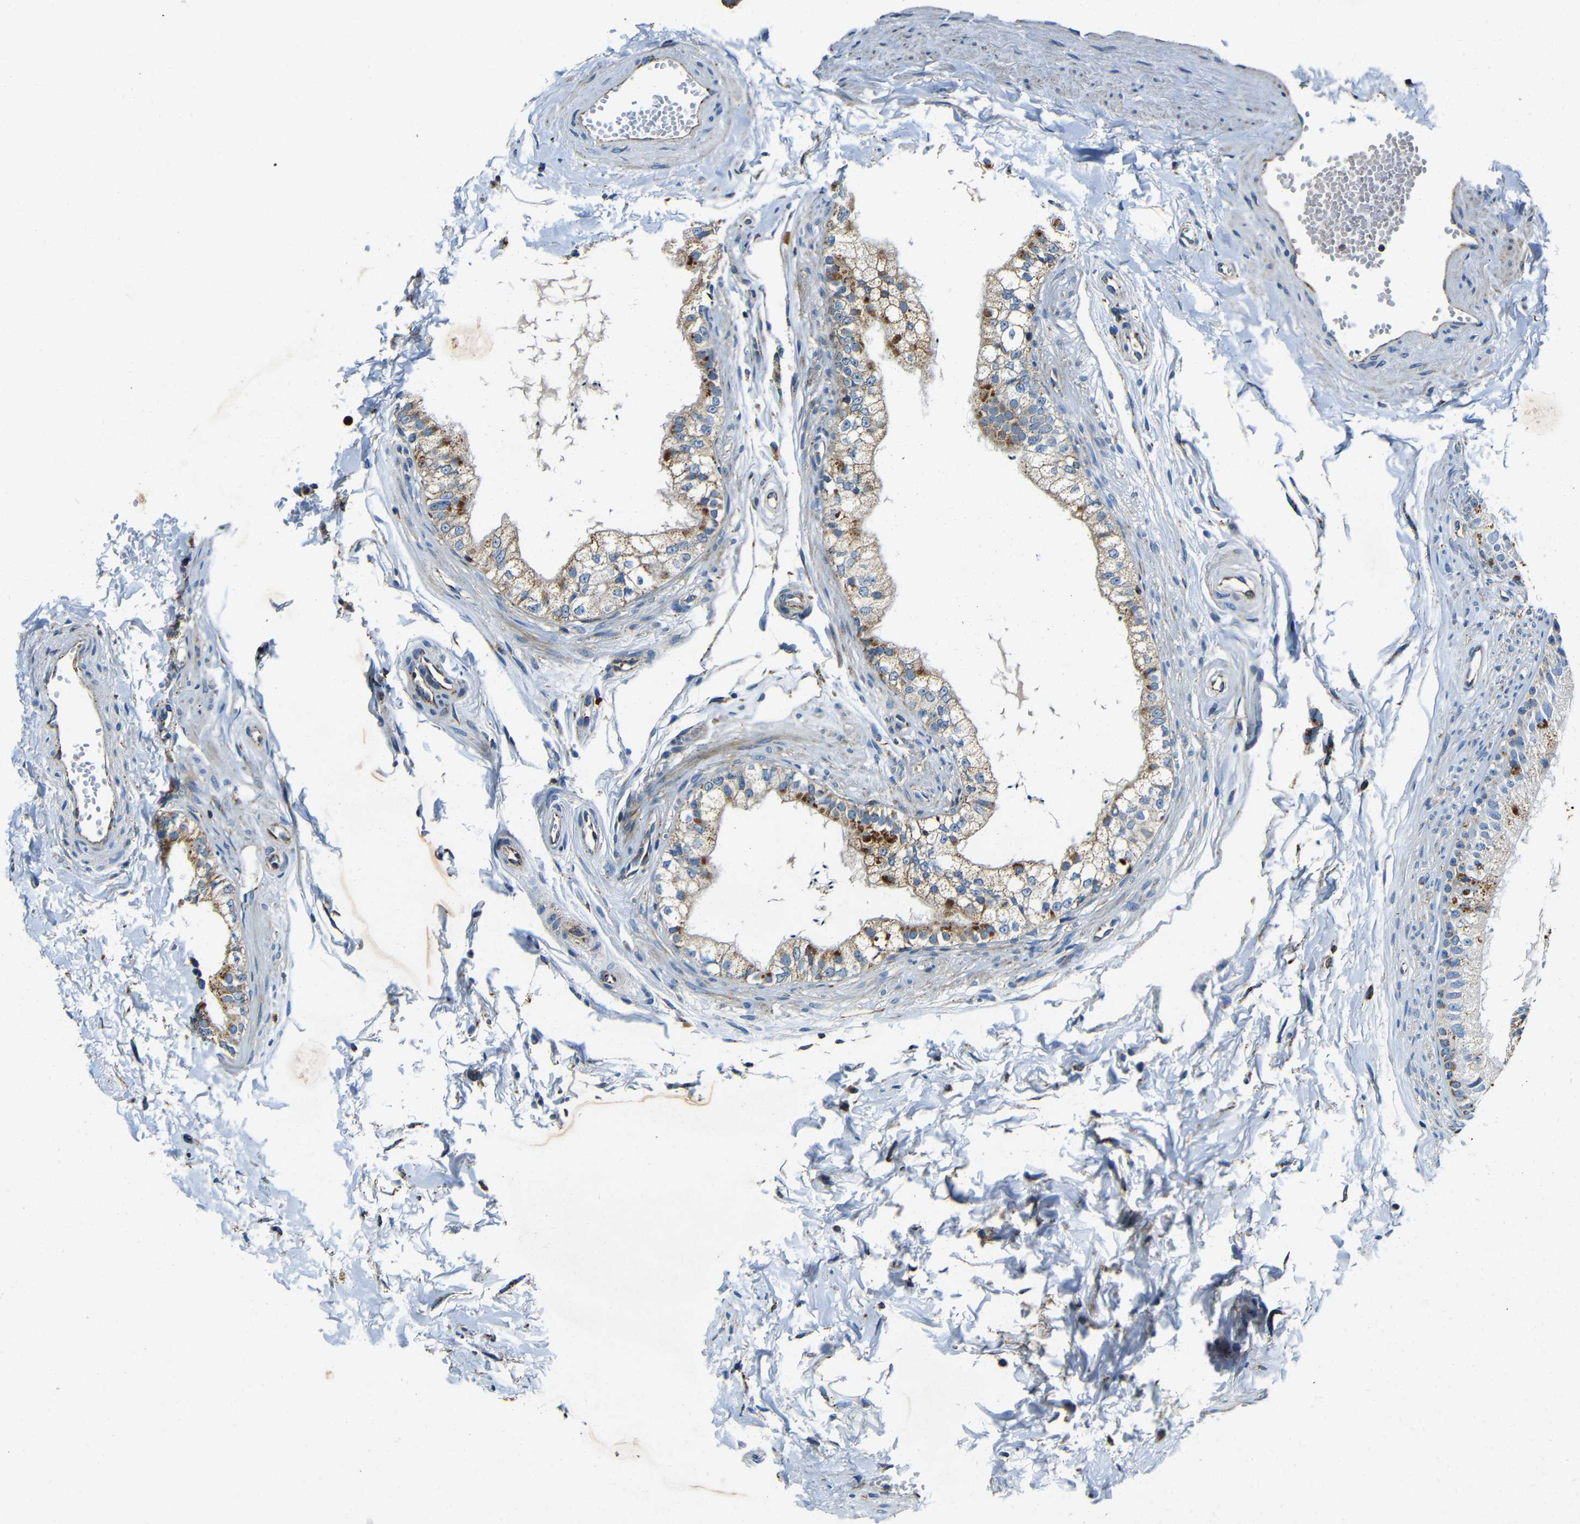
{"staining": {"intensity": "strong", "quantity": "25%-75%", "location": "cytoplasmic/membranous"}, "tissue": "epididymis", "cell_type": "Glandular cells", "image_type": "normal", "snomed": [{"axis": "morphology", "description": "Normal tissue, NOS"}, {"axis": "topography", "description": "Epididymis"}], "caption": "DAB immunohistochemical staining of normal human epididymis shows strong cytoplasmic/membranous protein expression in approximately 25%-75% of glandular cells. The protein of interest is stained brown, and the nuclei are stained in blue (DAB IHC with brightfield microscopy, high magnification).", "gene": "GALNT18", "patient": {"sex": "male", "age": 56}}